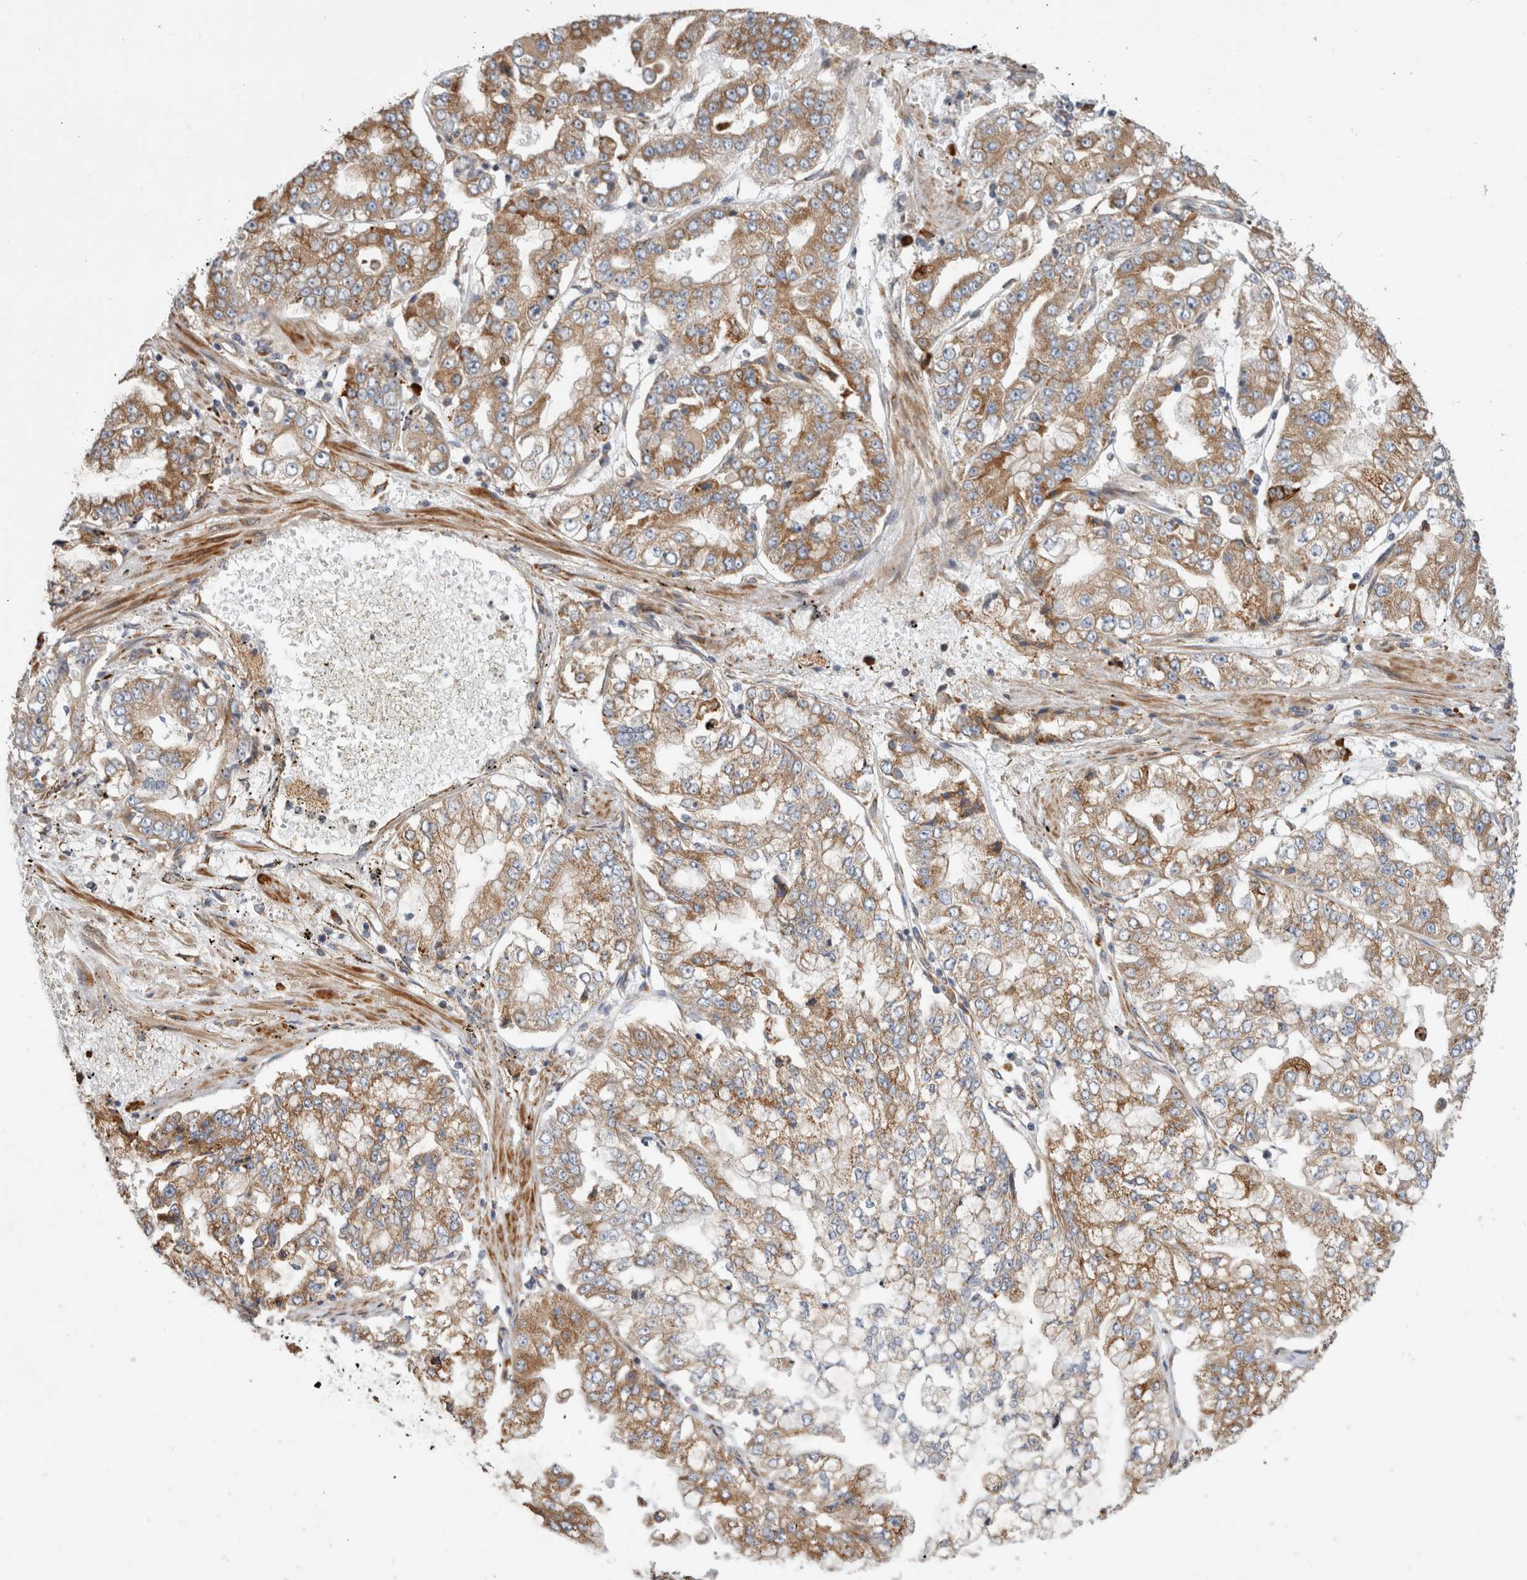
{"staining": {"intensity": "moderate", "quantity": ">75%", "location": "cytoplasmic/membranous"}, "tissue": "stomach cancer", "cell_type": "Tumor cells", "image_type": "cancer", "snomed": [{"axis": "morphology", "description": "Adenocarcinoma, NOS"}, {"axis": "topography", "description": "Stomach"}], "caption": "Protein positivity by IHC exhibits moderate cytoplasmic/membranous staining in about >75% of tumor cells in stomach adenocarcinoma. The protein is stained brown, and the nuclei are stained in blue (DAB IHC with brightfield microscopy, high magnification).", "gene": "PDCD10", "patient": {"sex": "male", "age": 76}}